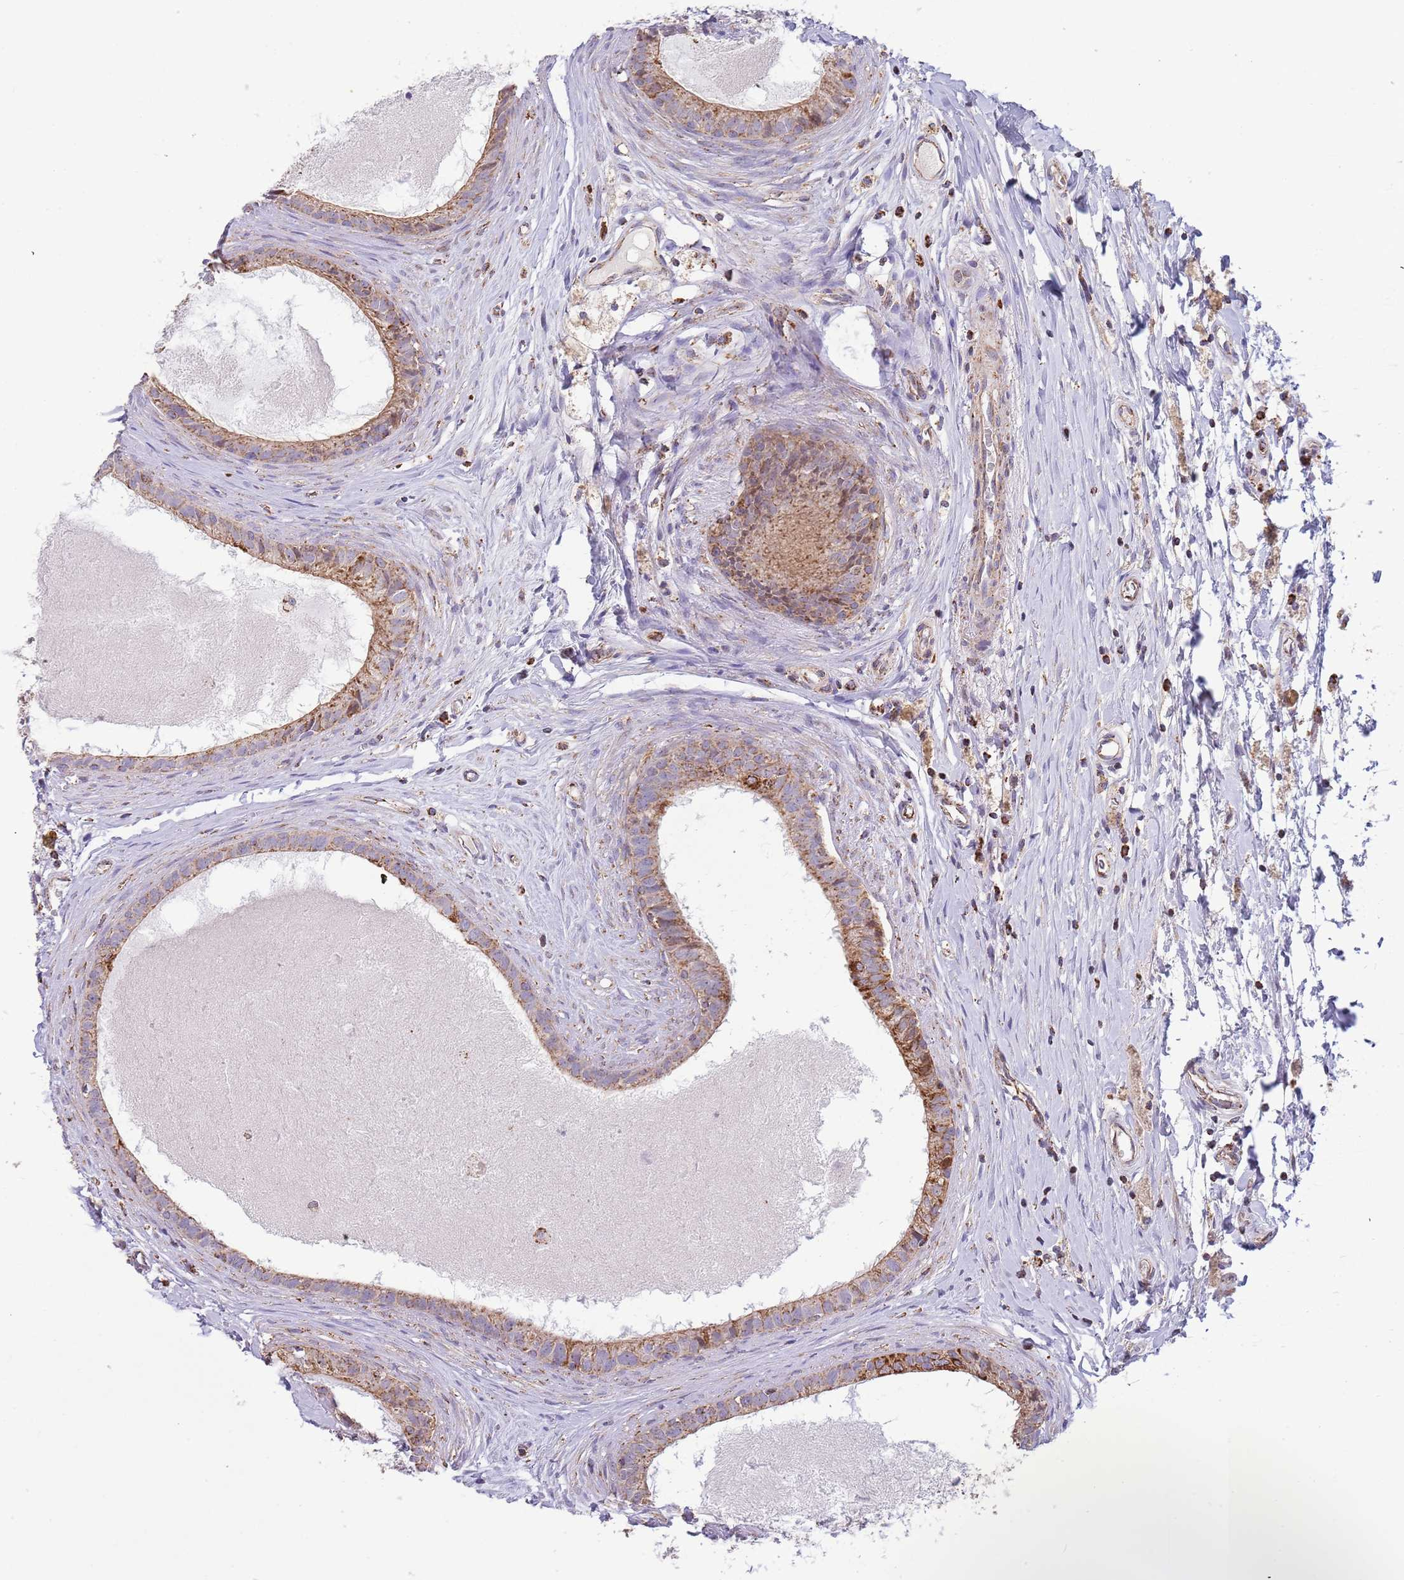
{"staining": {"intensity": "moderate", "quantity": ">75%", "location": "cytoplasmic/membranous"}, "tissue": "epididymis", "cell_type": "Glandular cells", "image_type": "normal", "snomed": [{"axis": "morphology", "description": "Normal tissue, NOS"}, {"axis": "topography", "description": "Epididymis"}], "caption": "A brown stain shows moderate cytoplasmic/membranous staining of a protein in glandular cells of unremarkable epididymis.", "gene": "VPS16", "patient": {"sex": "male", "age": 80}}